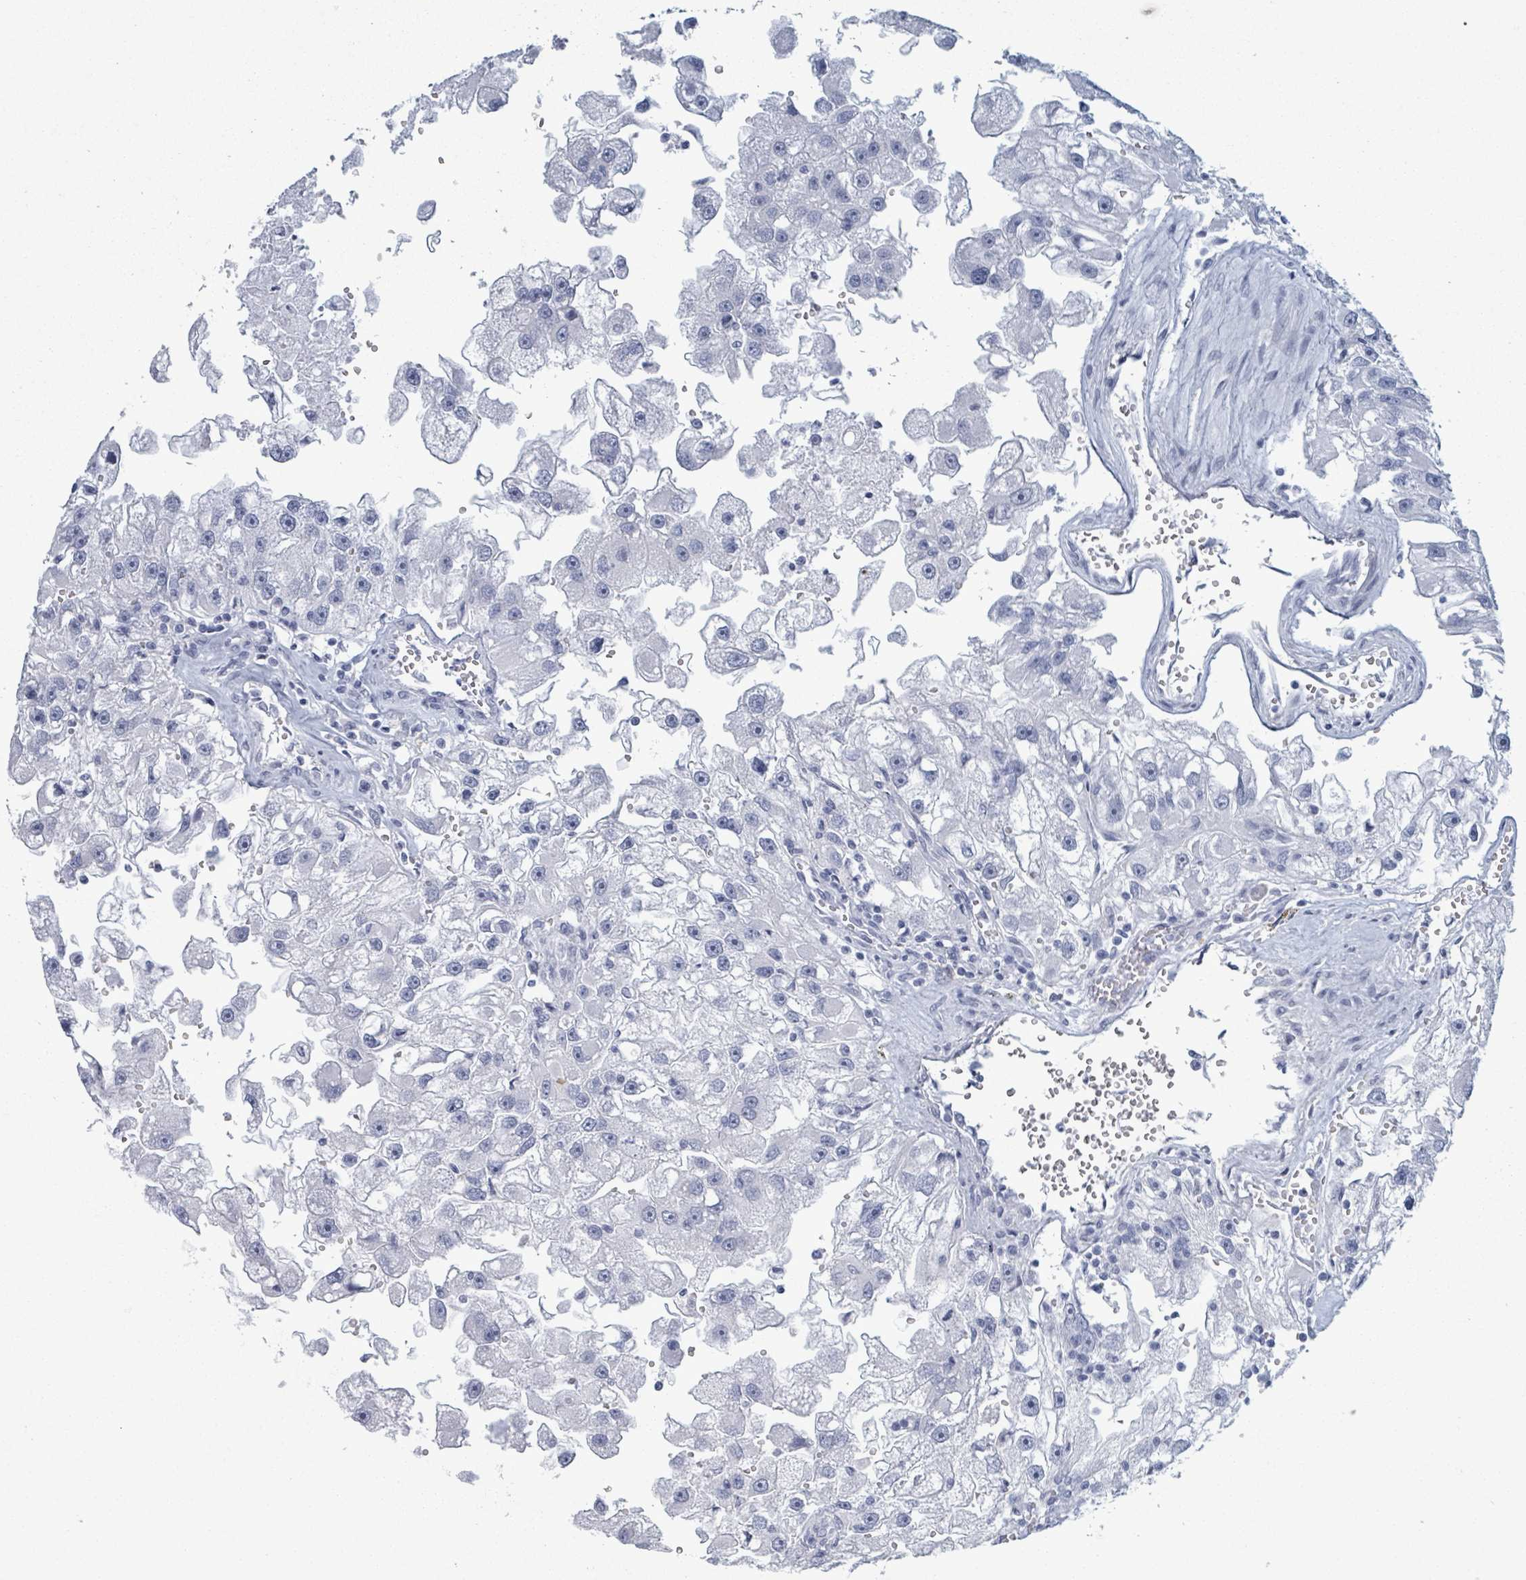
{"staining": {"intensity": "negative", "quantity": "none", "location": "none"}, "tissue": "renal cancer", "cell_type": "Tumor cells", "image_type": "cancer", "snomed": [{"axis": "morphology", "description": "Adenocarcinoma, NOS"}, {"axis": "topography", "description": "Kidney"}], "caption": "Tumor cells show no significant expression in renal adenocarcinoma.", "gene": "ZNF771", "patient": {"sex": "male", "age": 63}}